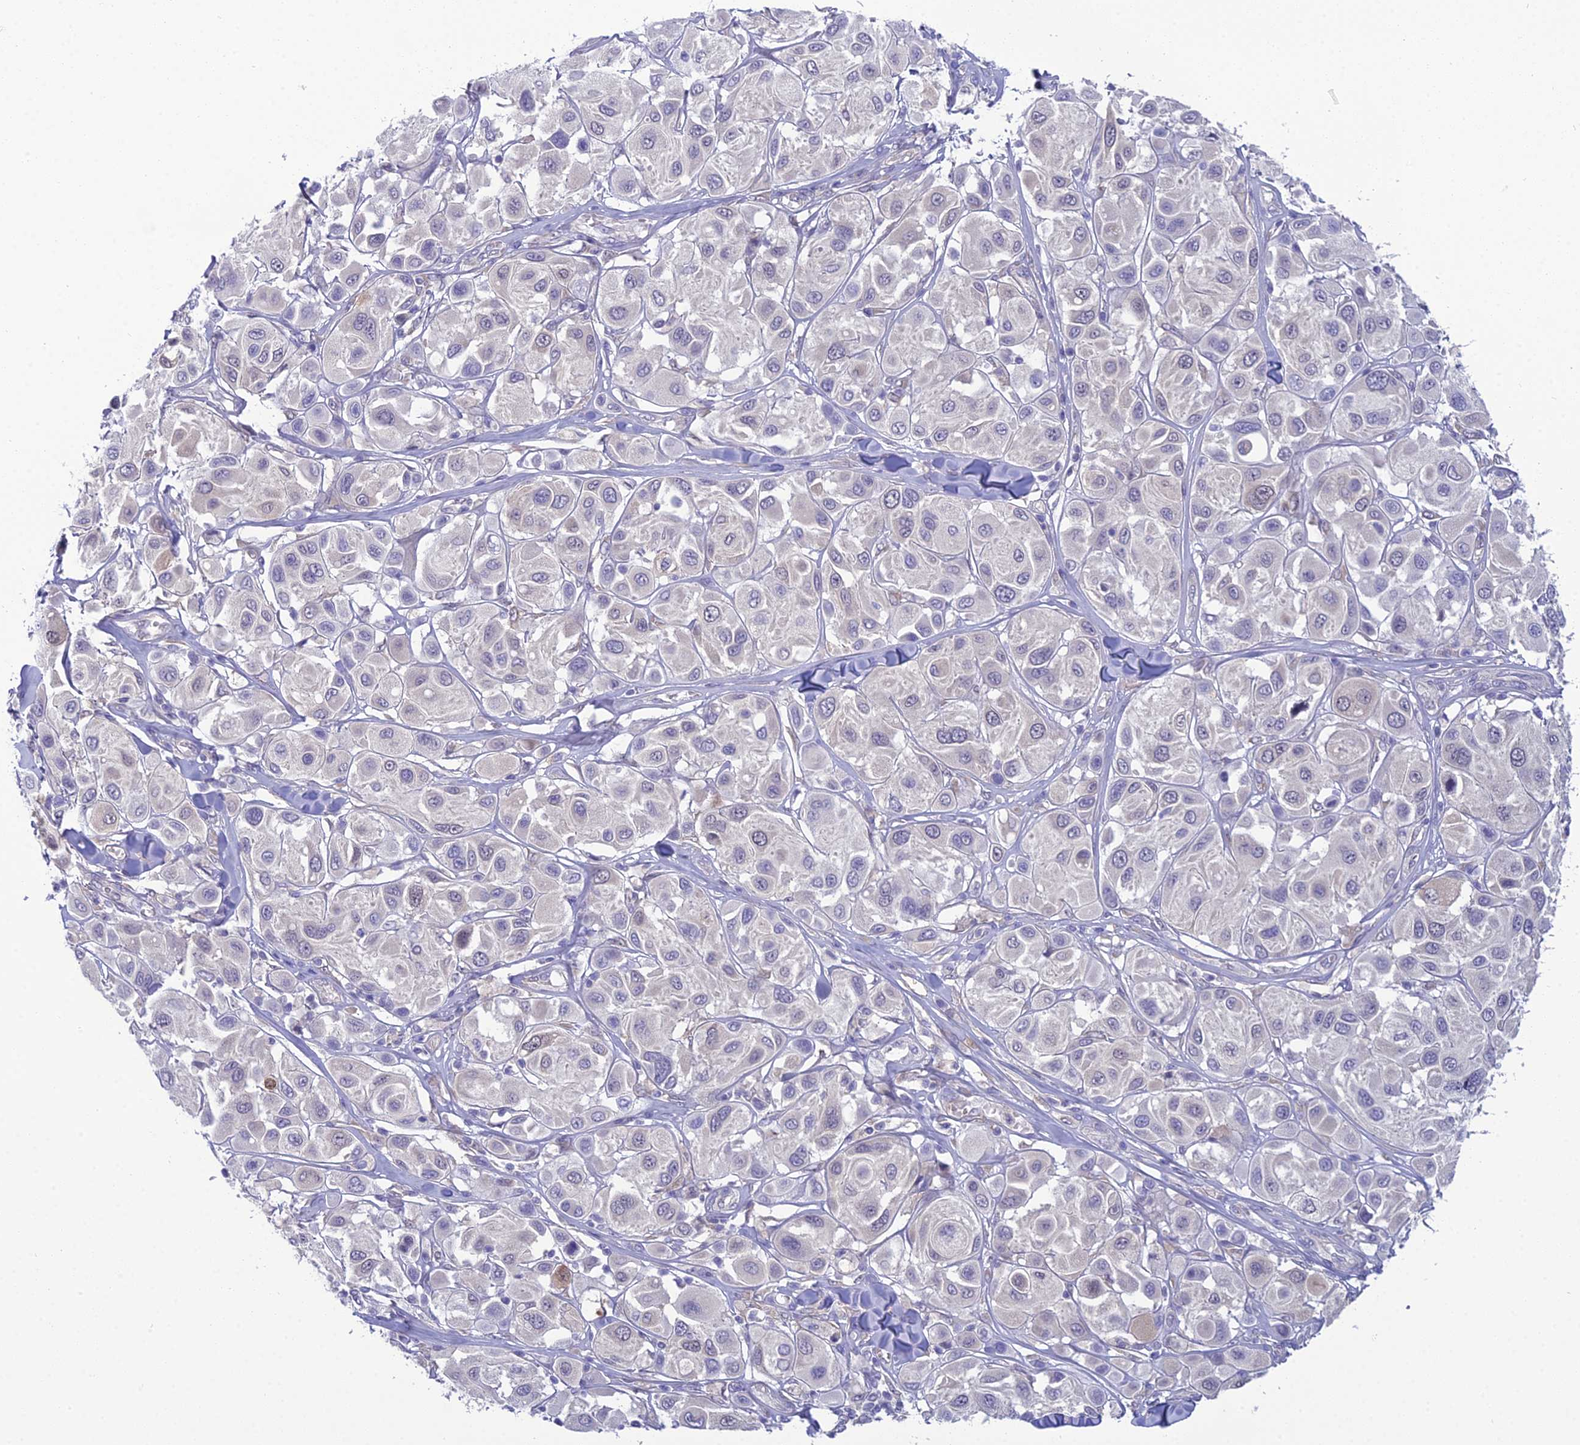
{"staining": {"intensity": "negative", "quantity": "none", "location": "none"}, "tissue": "melanoma", "cell_type": "Tumor cells", "image_type": "cancer", "snomed": [{"axis": "morphology", "description": "Malignant melanoma, Metastatic site"}, {"axis": "topography", "description": "Skin"}], "caption": "Immunohistochemistry image of malignant melanoma (metastatic site) stained for a protein (brown), which demonstrates no expression in tumor cells.", "gene": "GNPNAT1", "patient": {"sex": "male", "age": 41}}